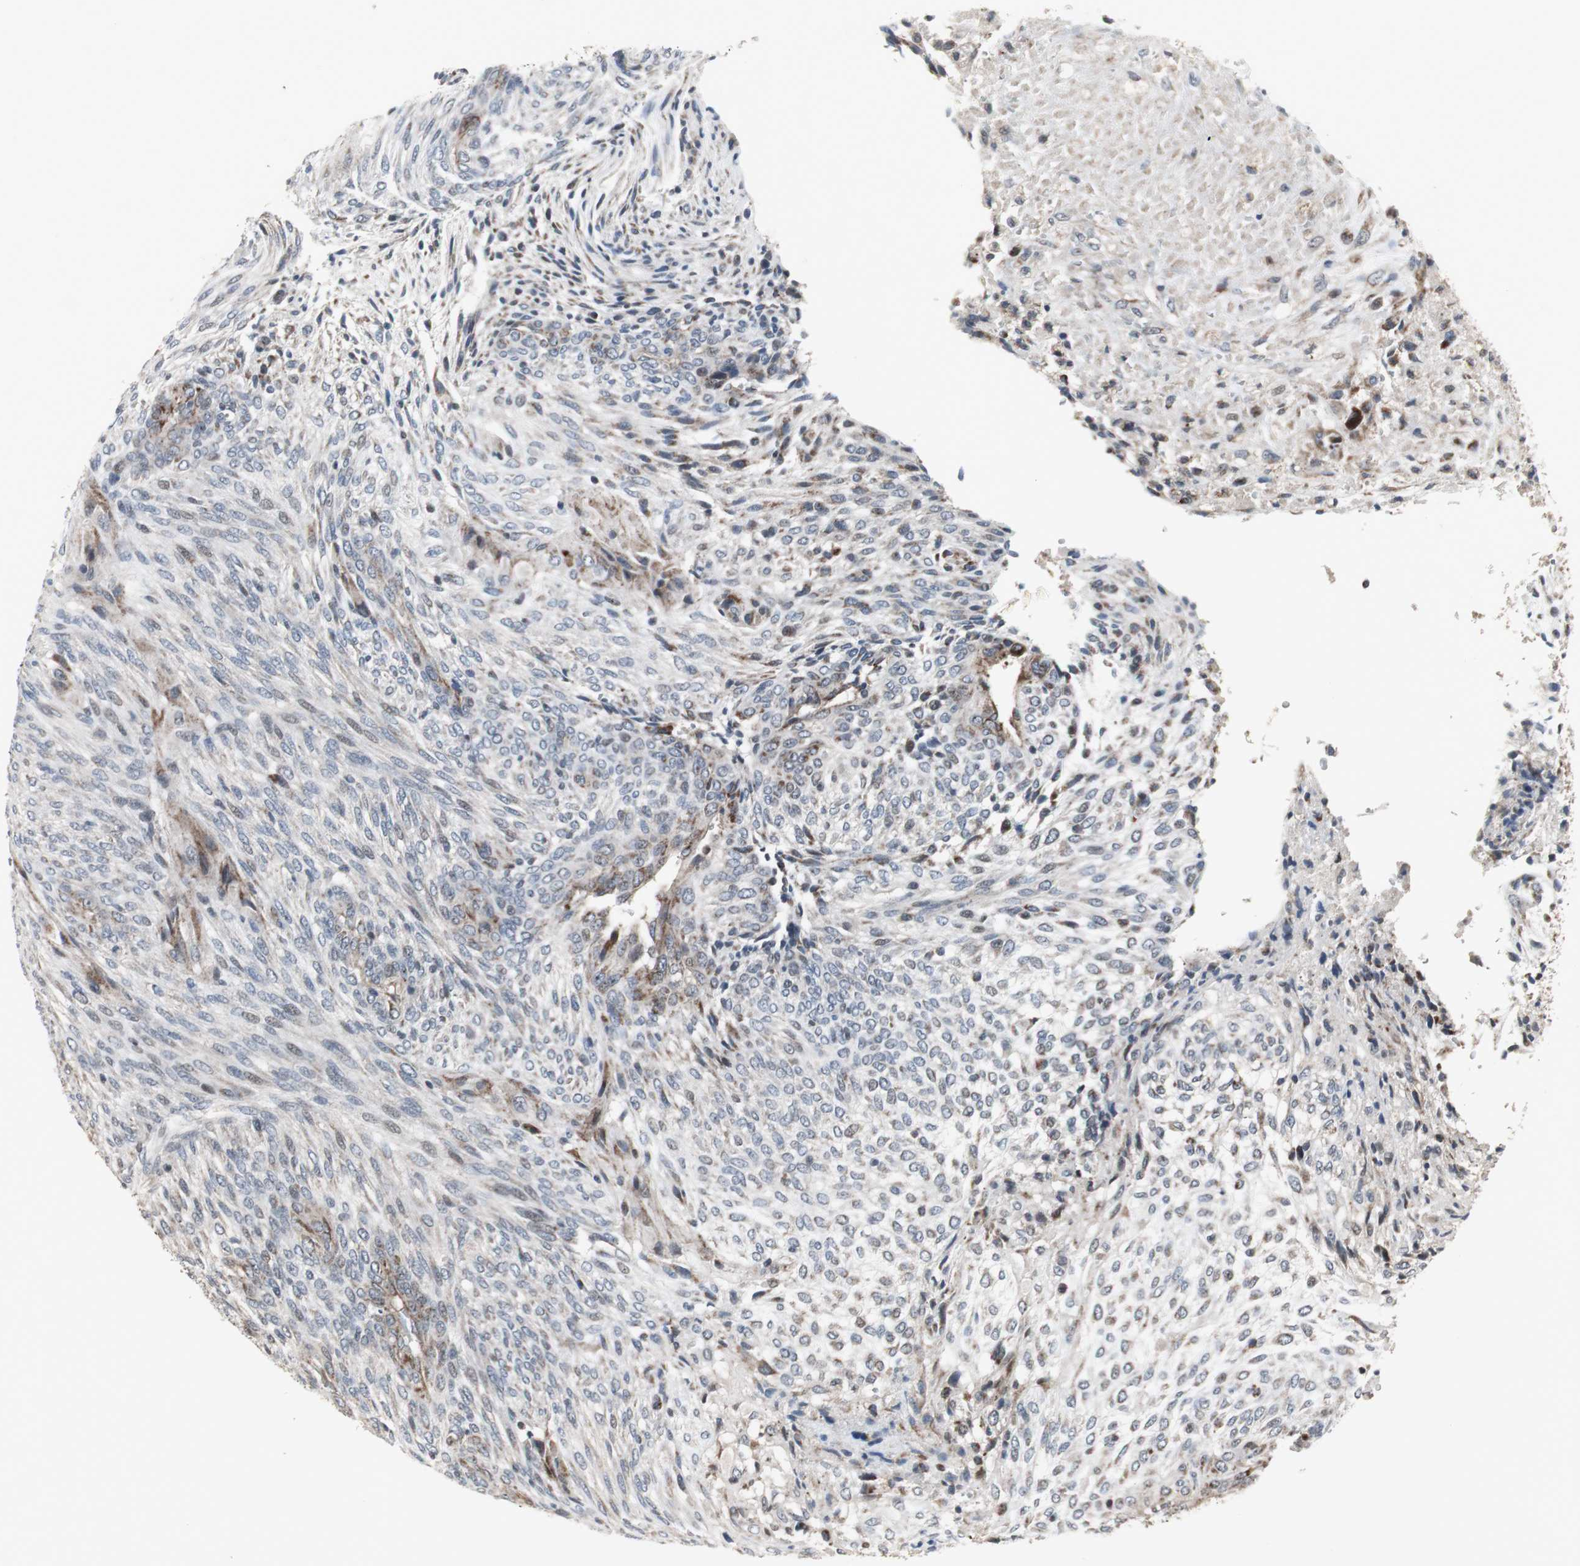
{"staining": {"intensity": "moderate", "quantity": "<25%", "location": "cytoplasmic/membranous"}, "tissue": "glioma", "cell_type": "Tumor cells", "image_type": "cancer", "snomed": [{"axis": "morphology", "description": "Glioma, malignant, High grade"}, {"axis": "topography", "description": "Cerebral cortex"}], "caption": "Immunohistochemistry image of human glioma stained for a protein (brown), which displays low levels of moderate cytoplasmic/membranous staining in about <25% of tumor cells.", "gene": "MRPL40", "patient": {"sex": "female", "age": 55}}